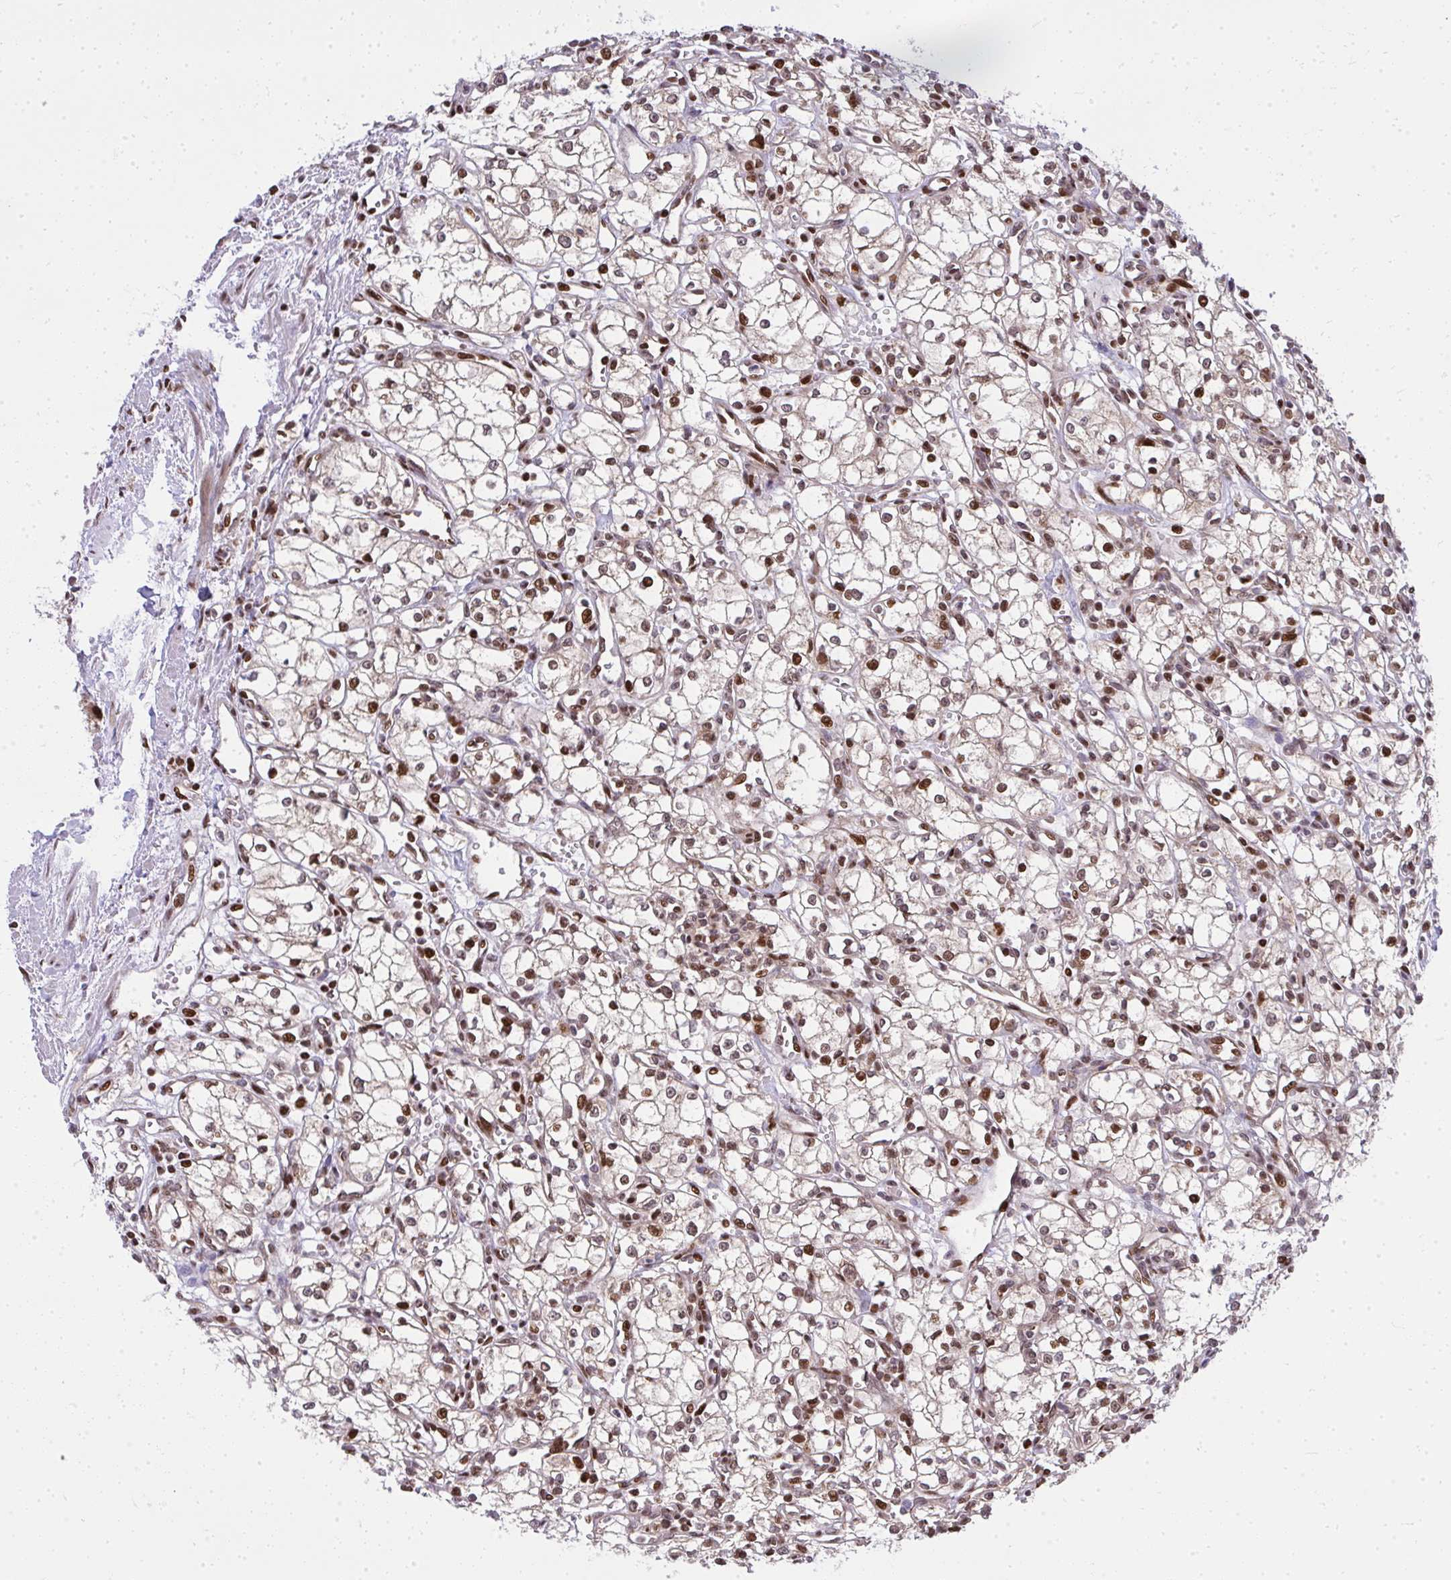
{"staining": {"intensity": "moderate", "quantity": ">75%", "location": "nuclear"}, "tissue": "renal cancer", "cell_type": "Tumor cells", "image_type": "cancer", "snomed": [{"axis": "morphology", "description": "Adenocarcinoma, NOS"}, {"axis": "topography", "description": "Kidney"}], "caption": "An image showing moderate nuclear expression in about >75% of tumor cells in adenocarcinoma (renal), as visualized by brown immunohistochemical staining.", "gene": "PIGY", "patient": {"sex": "male", "age": 59}}